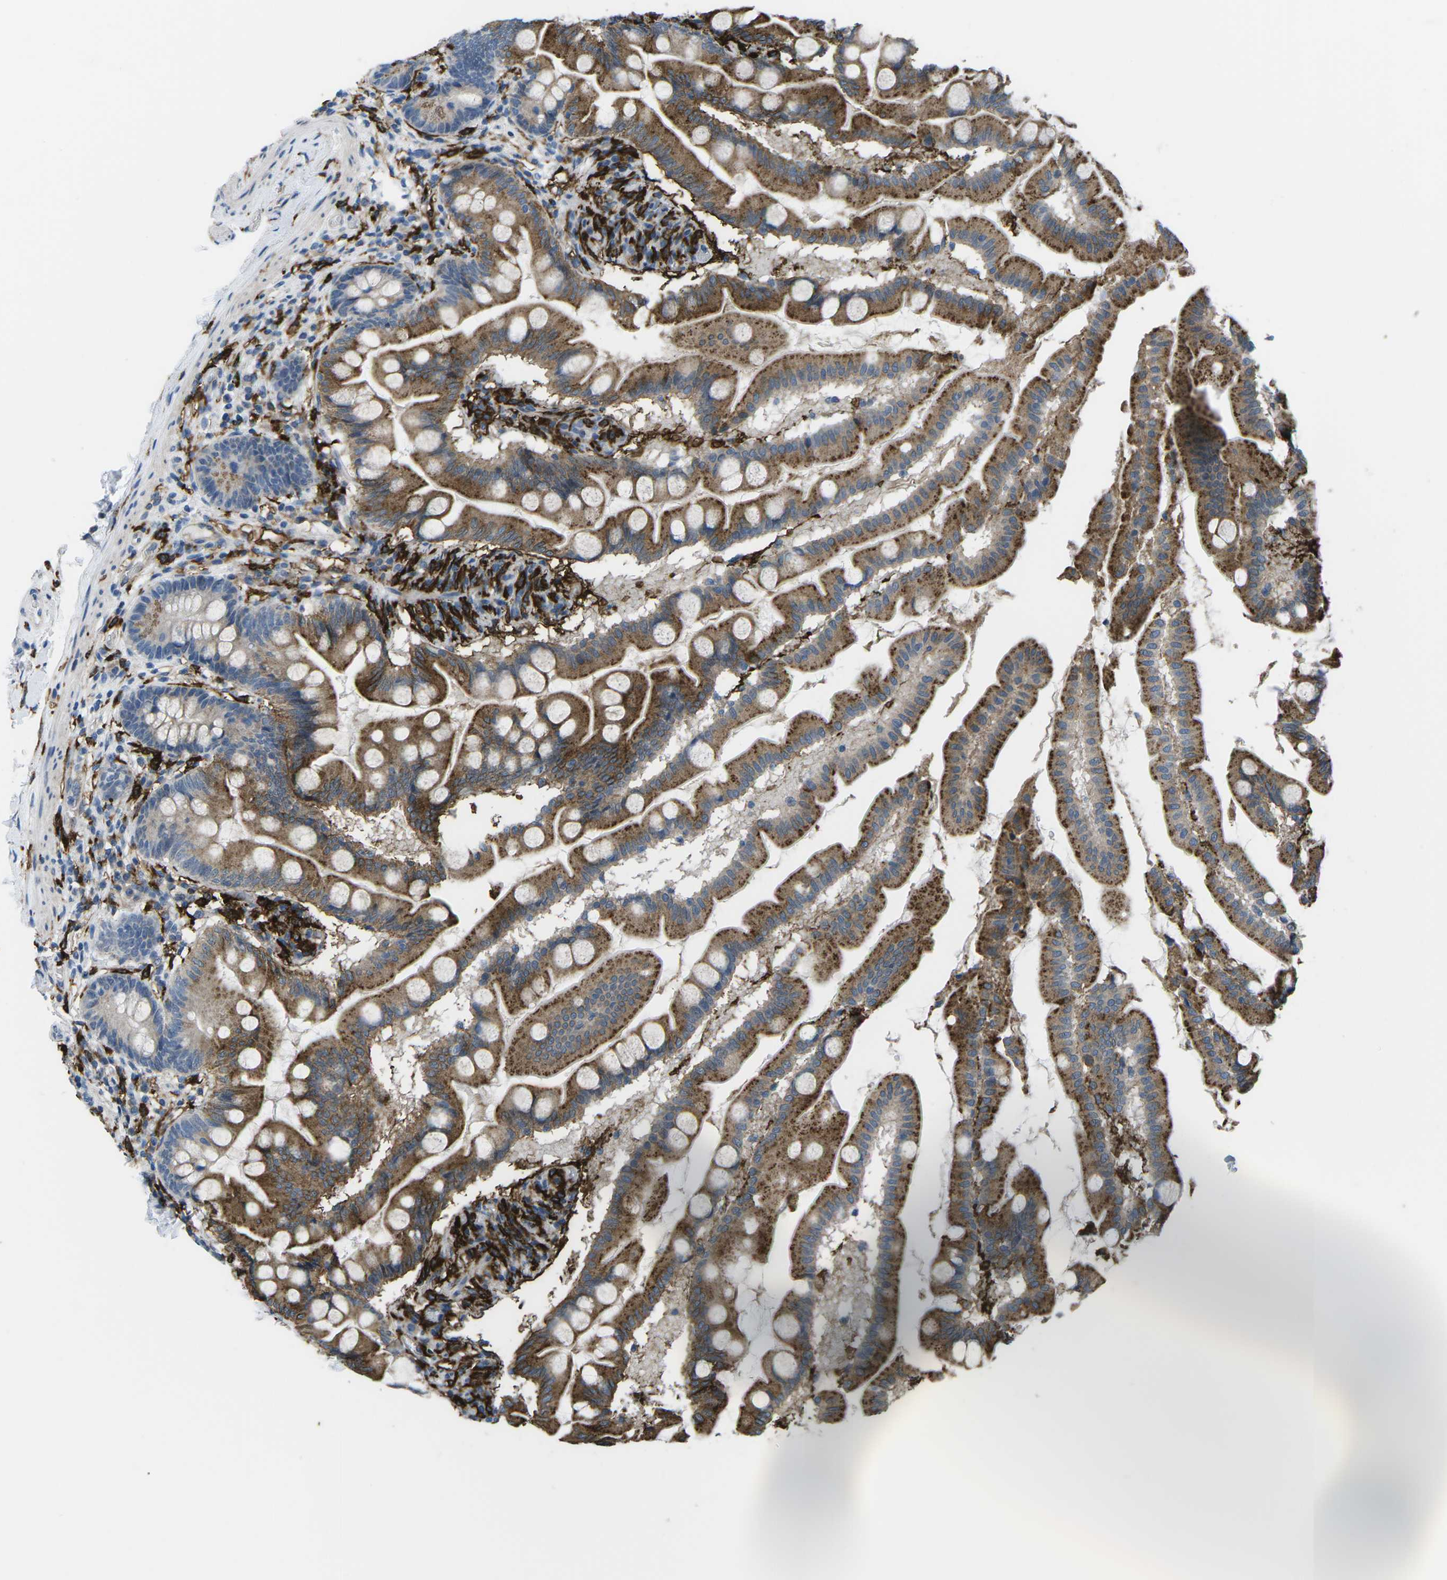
{"staining": {"intensity": "strong", "quantity": ">75%", "location": "cytoplasmic/membranous"}, "tissue": "small intestine", "cell_type": "Glandular cells", "image_type": "normal", "snomed": [{"axis": "morphology", "description": "Normal tissue, NOS"}, {"axis": "topography", "description": "Small intestine"}], "caption": "This is a photomicrograph of immunohistochemistry (IHC) staining of benign small intestine, which shows strong staining in the cytoplasmic/membranous of glandular cells.", "gene": "PTPN1", "patient": {"sex": "female", "age": 56}}